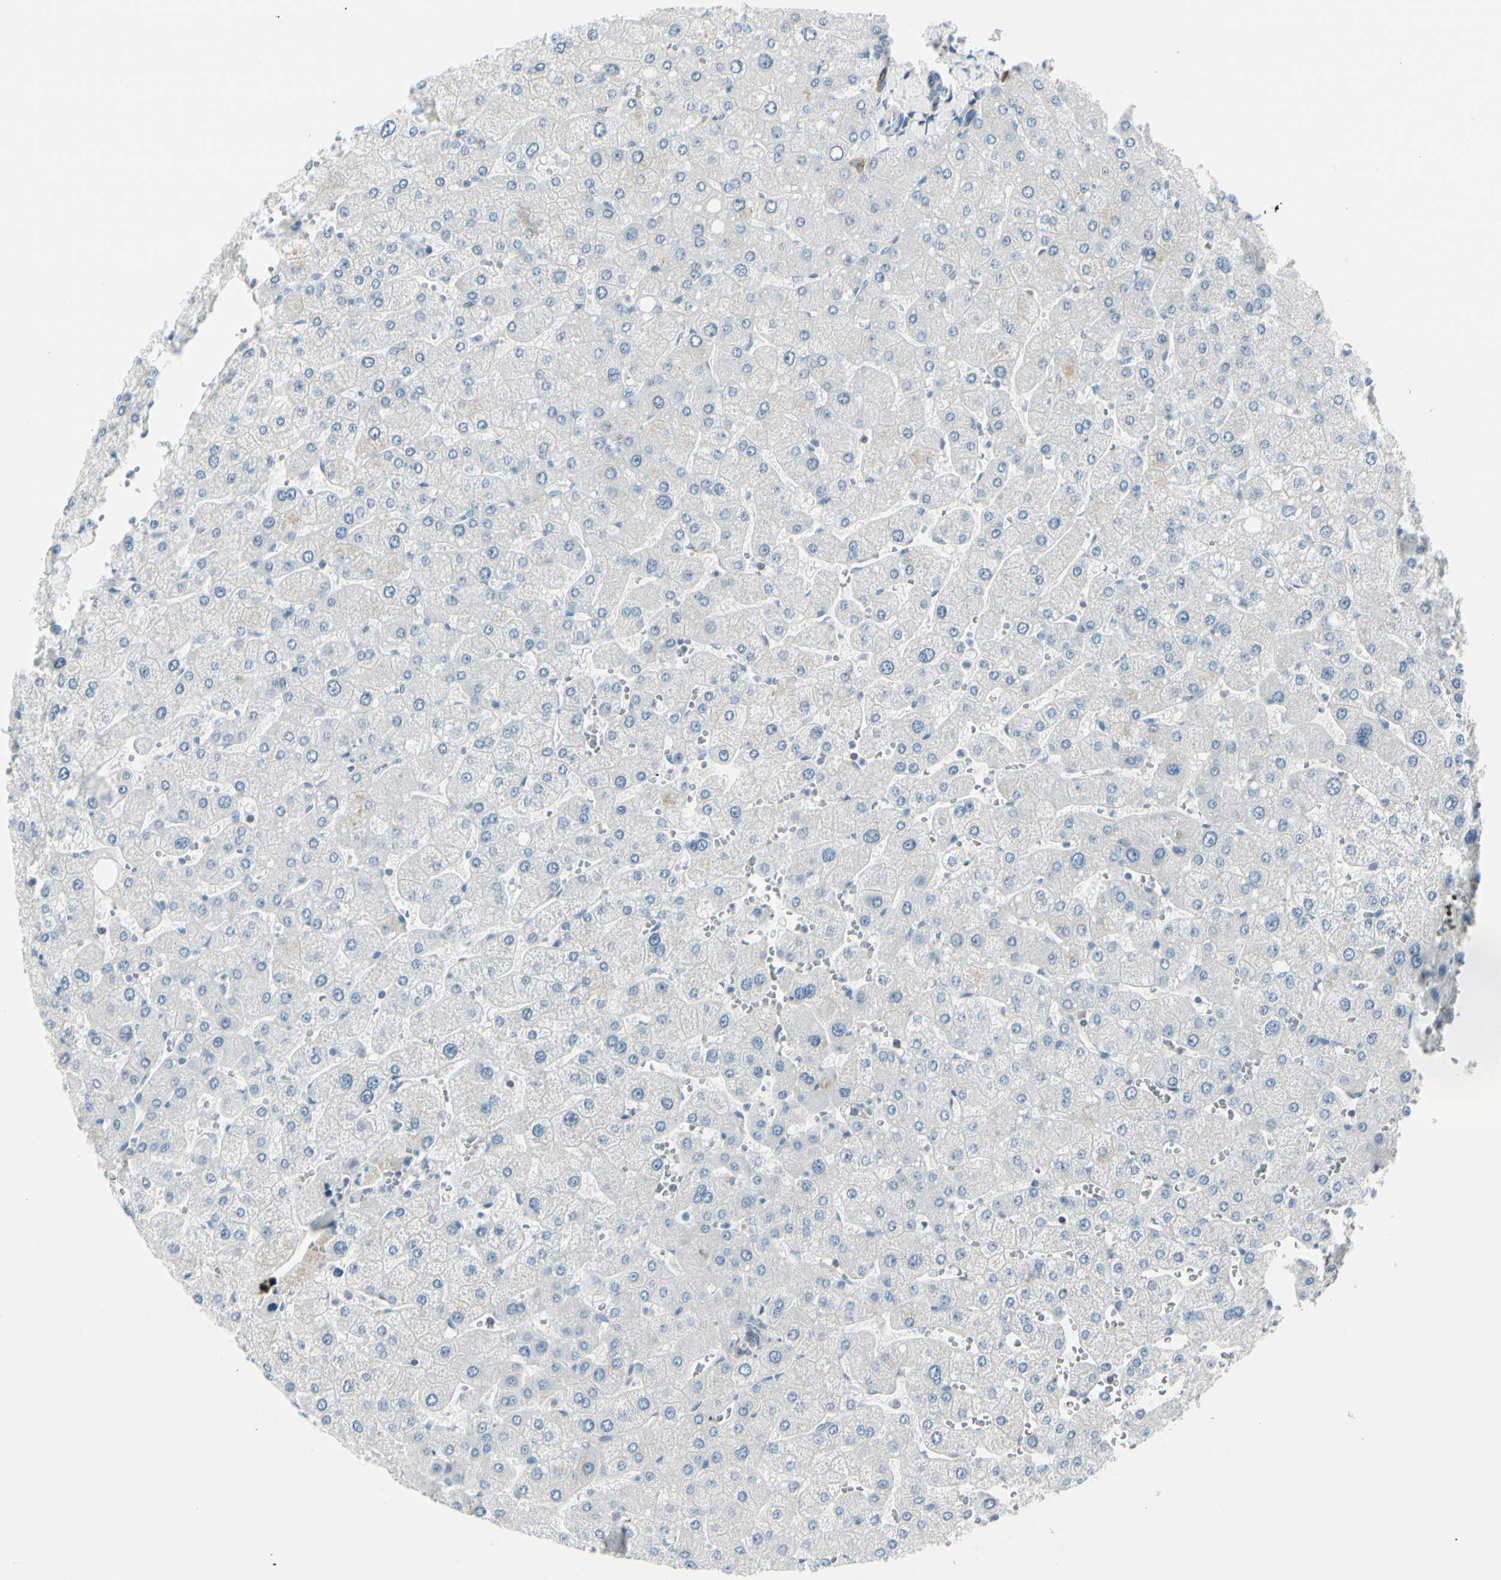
{"staining": {"intensity": "negative", "quantity": "none", "location": "none"}, "tissue": "liver", "cell_type": "Cholangiocytes", "image_type": "normal", "snomed": [{"axis": "morphology", "description": "Normal tissue, NOS"}, {"axis": "topography", "description": "Liver"}], "caption": "This histopathology image is of benign liver stained with IHC to label a protein in brown with the nuclei are counter-stained blue. There is no positivity in cholangiocytes. (DAB immunohistochemistry visualized using brightfield microscopy, high magnification).", "gene": "TRAF1", "patient": {"sex": "male", "age": 55}}